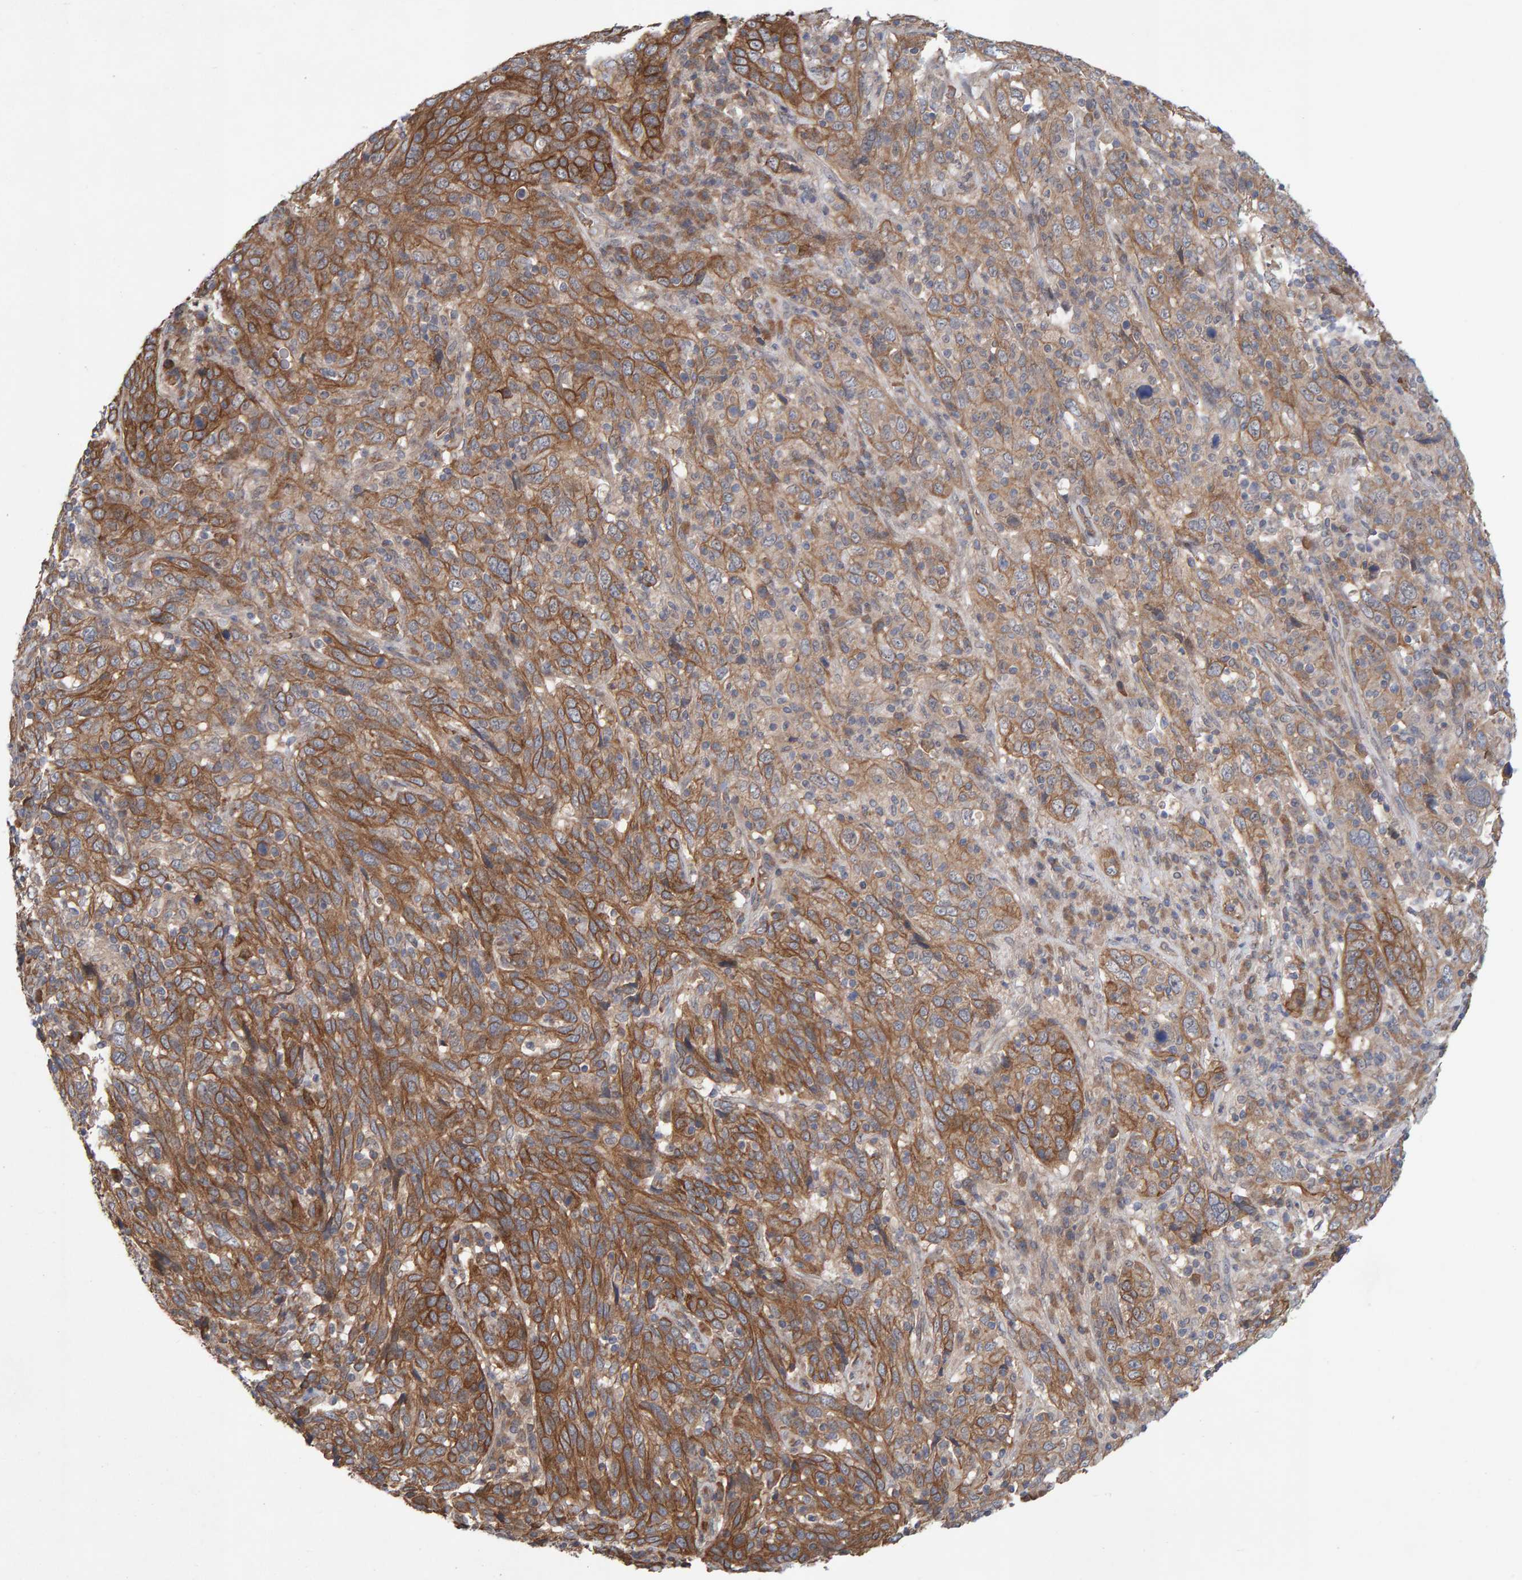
{"staining": {"intensity": "moderate", "quantity": ">75%", "location": "cytoplasmic/membranous"}, "tissue": "cervical cancer", "cell_type": "Tumor cells", "image_type": "cancer", "snomed": [{"axis": "morphology", "description": "Squamous cell carcinoma, NOS"}, {"axis": "topography", "description": "Cervix"}], "caption": "Immunohistochemistry (DAB) staining of cervical cancer (squamous cell carcinoma) demonstrates moderate cytoplasmic/membranous protein staining in about >75% of tumor cells. (Brightfield microscopy of DAB IHC at high magnification).", "gene": "LRSAM1", "patient": {"sex": "female", "age": 46}}